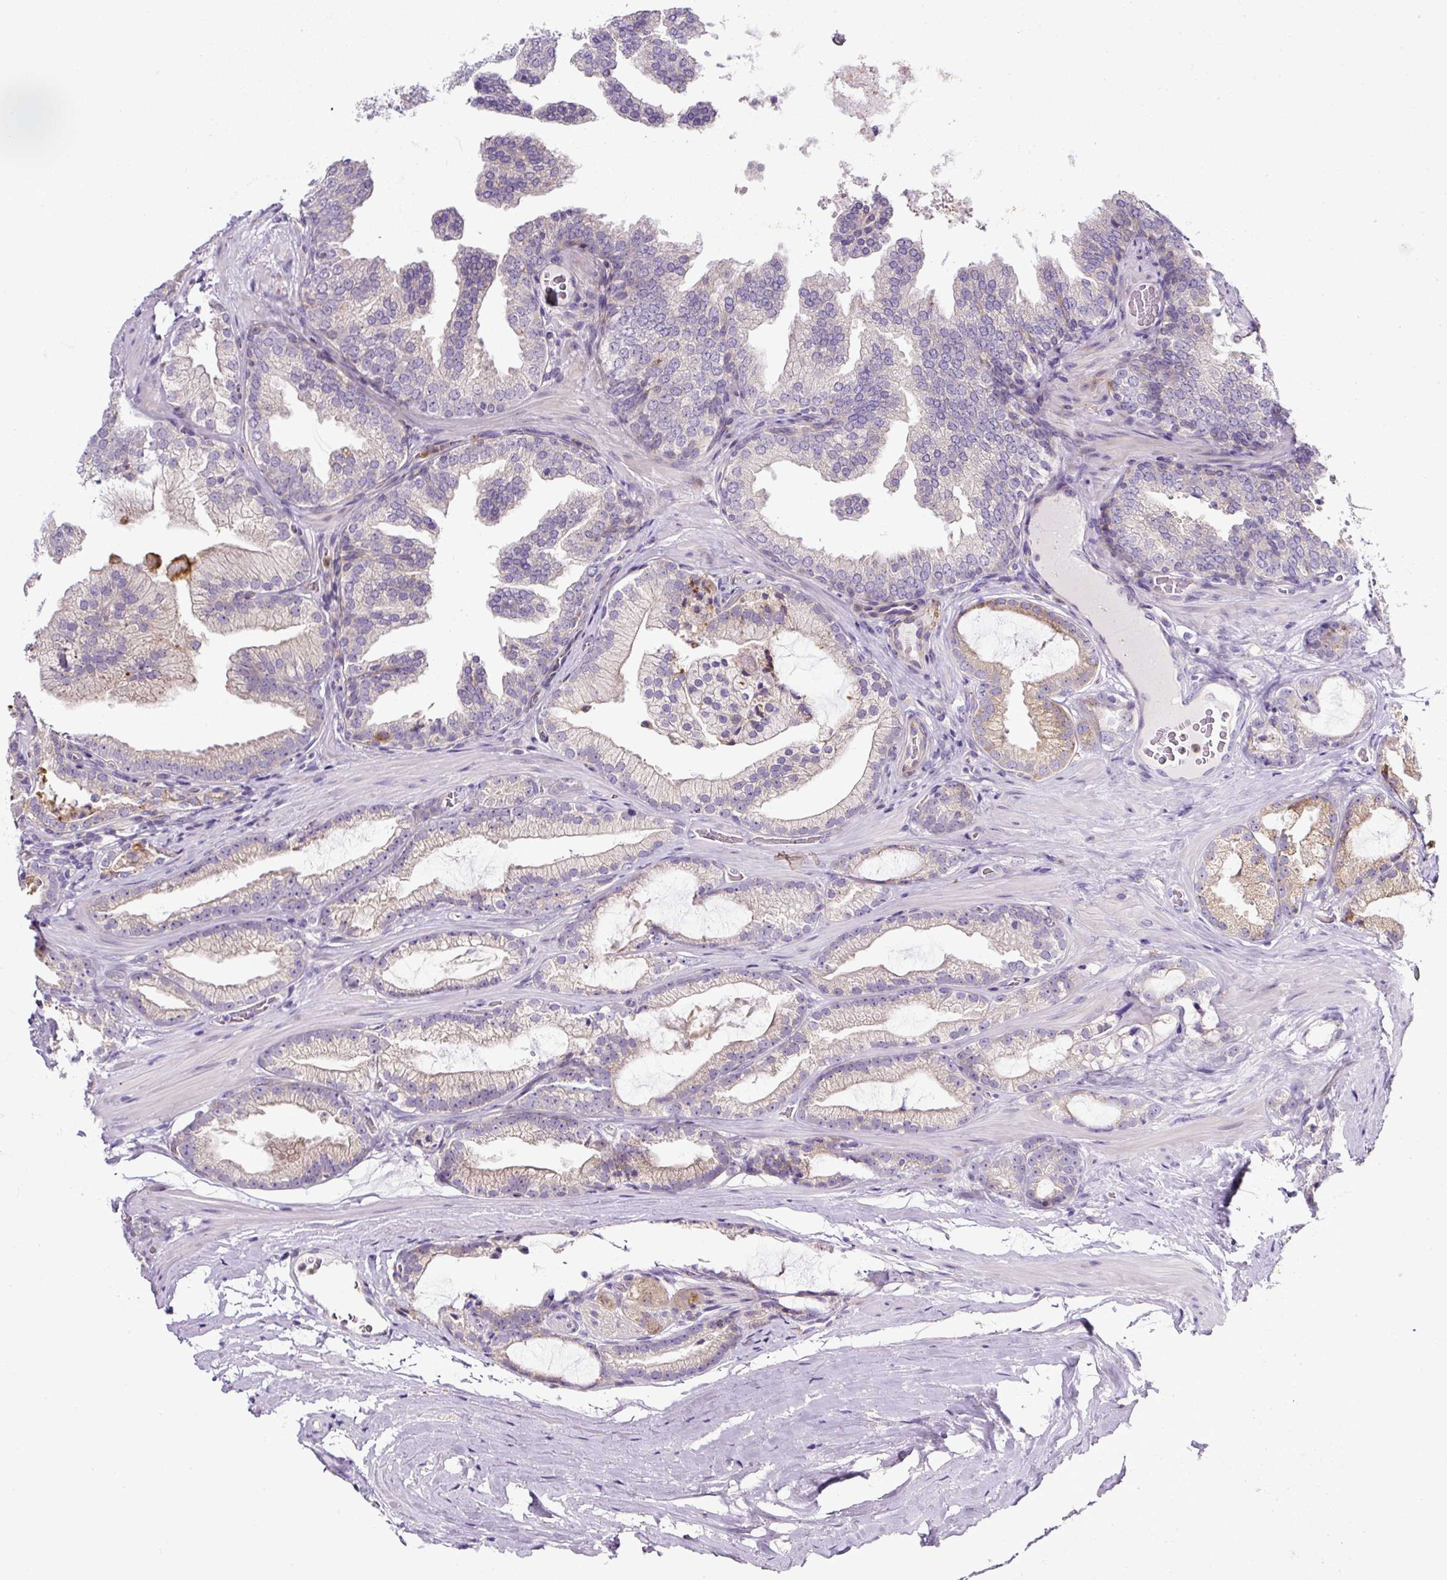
{"staining": {"intensity": "weak", "quantity": "<25%", "location": "cytoplasmic/membranous"}, "tissue": "prostate cancer", "cell_type": "Tumor cells", "image_type": "cancer", "snomed": [{"axis": "morphology", "description": "Adenocarcinoma, High grade"}, {"axis": "topography", "description": "Prostate"}], "caption": "Human high-grade adenocarcinoma (prostate) stained for a protein using immunohistochemistry (IHC) reveals no staining in tumor cells.", "gene": "HPS4", "patient": {"sex": "male", "age": 68}}